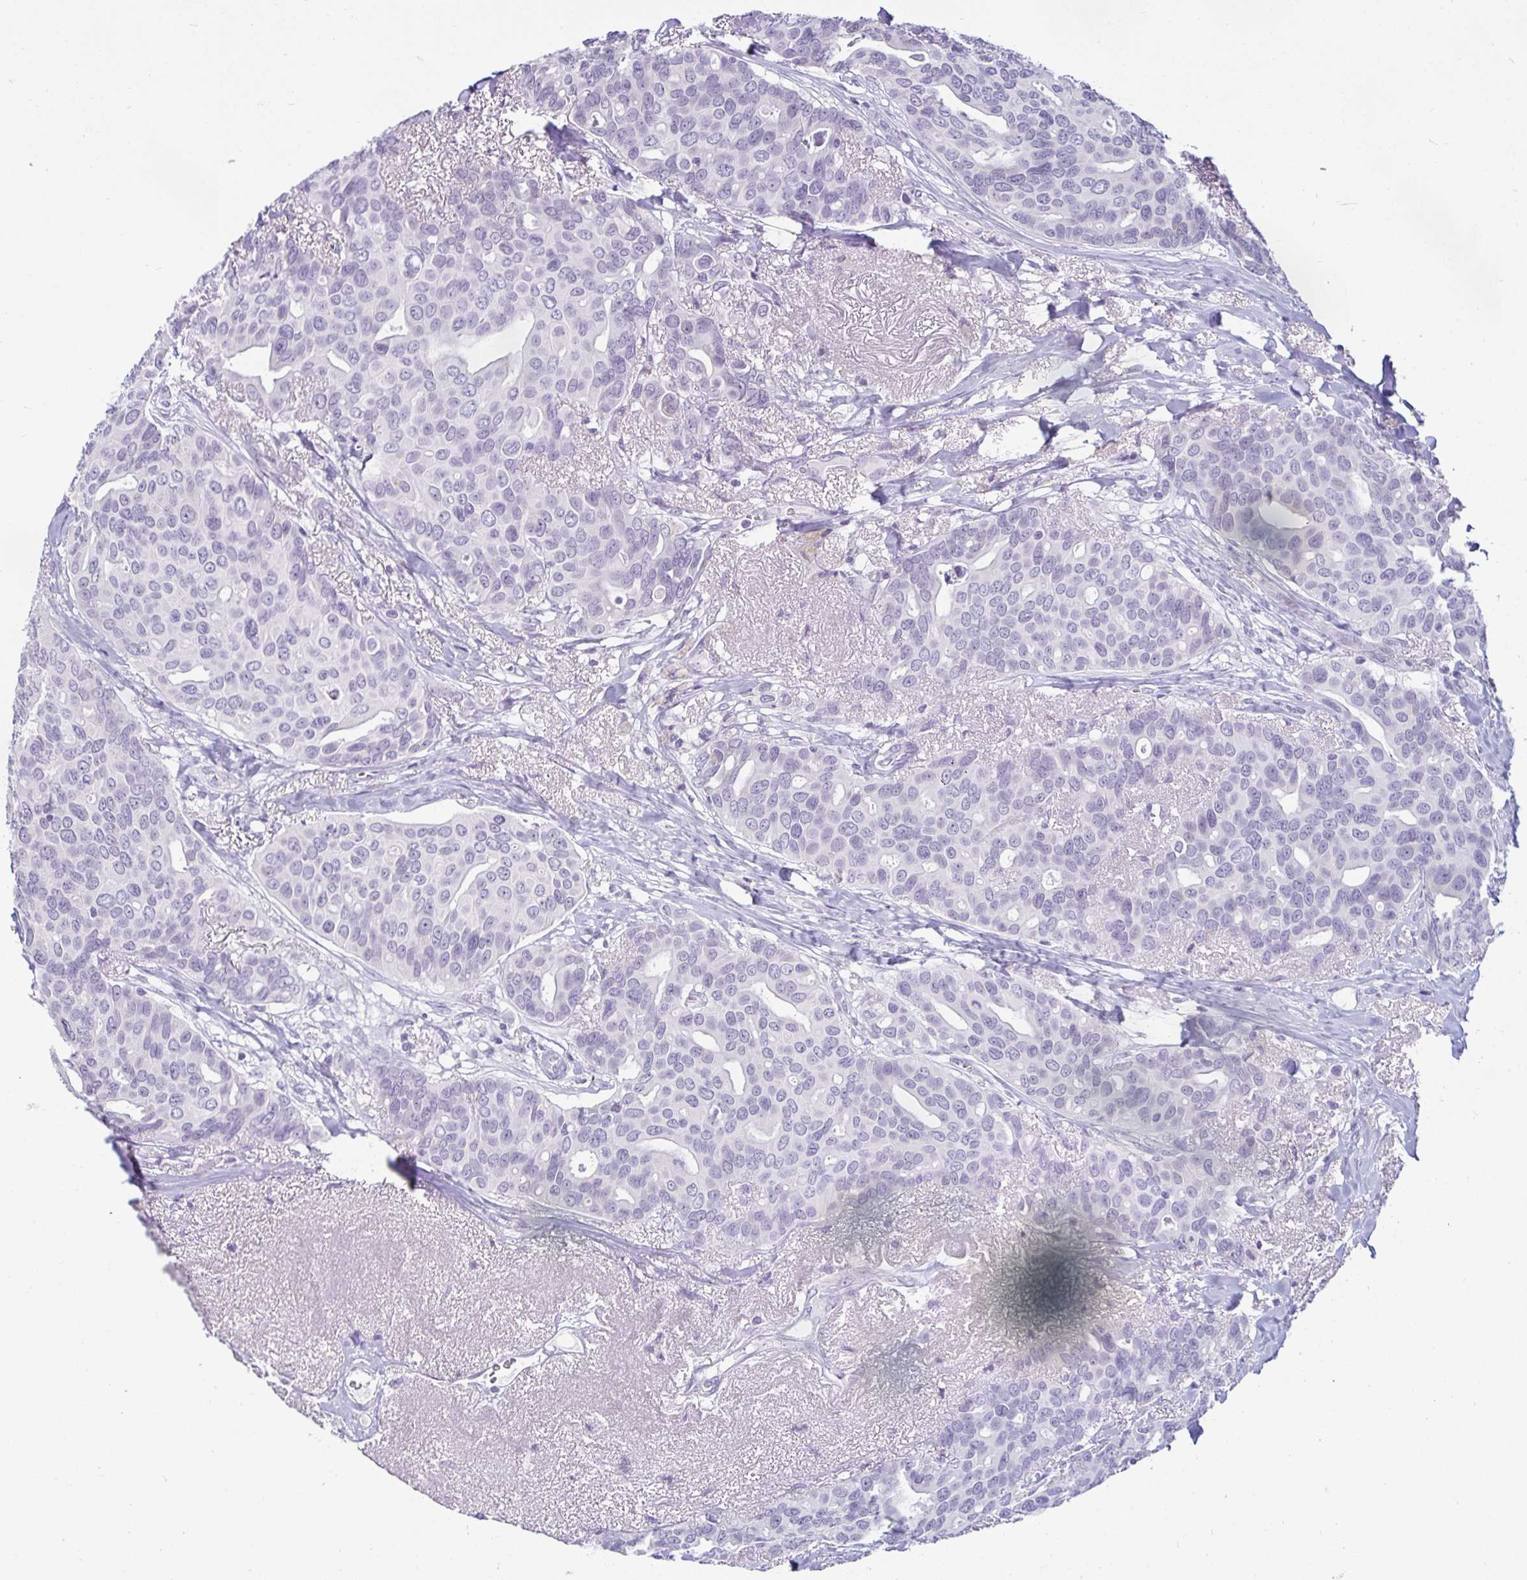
{"staining": {"intensity": "negative", "quantity": "none", "location": "none"}, "tissue": "breast cancer", "cell_type": "Tumor cells", "image_type": "cancer", "snomed": [{"axis": "morphology", "description": "Duct carcinoma"}, {"axis": "topography", "description": "Breast"}], "caption": "High power microscopy histopathology image of an immunohistochemistry (IHC) histopathology image of intraductal carcinoma (breast), revealing no significant positivity in tumor cells.", "gene": "CR2", "patient": {"sex": "female", "age": 54}}